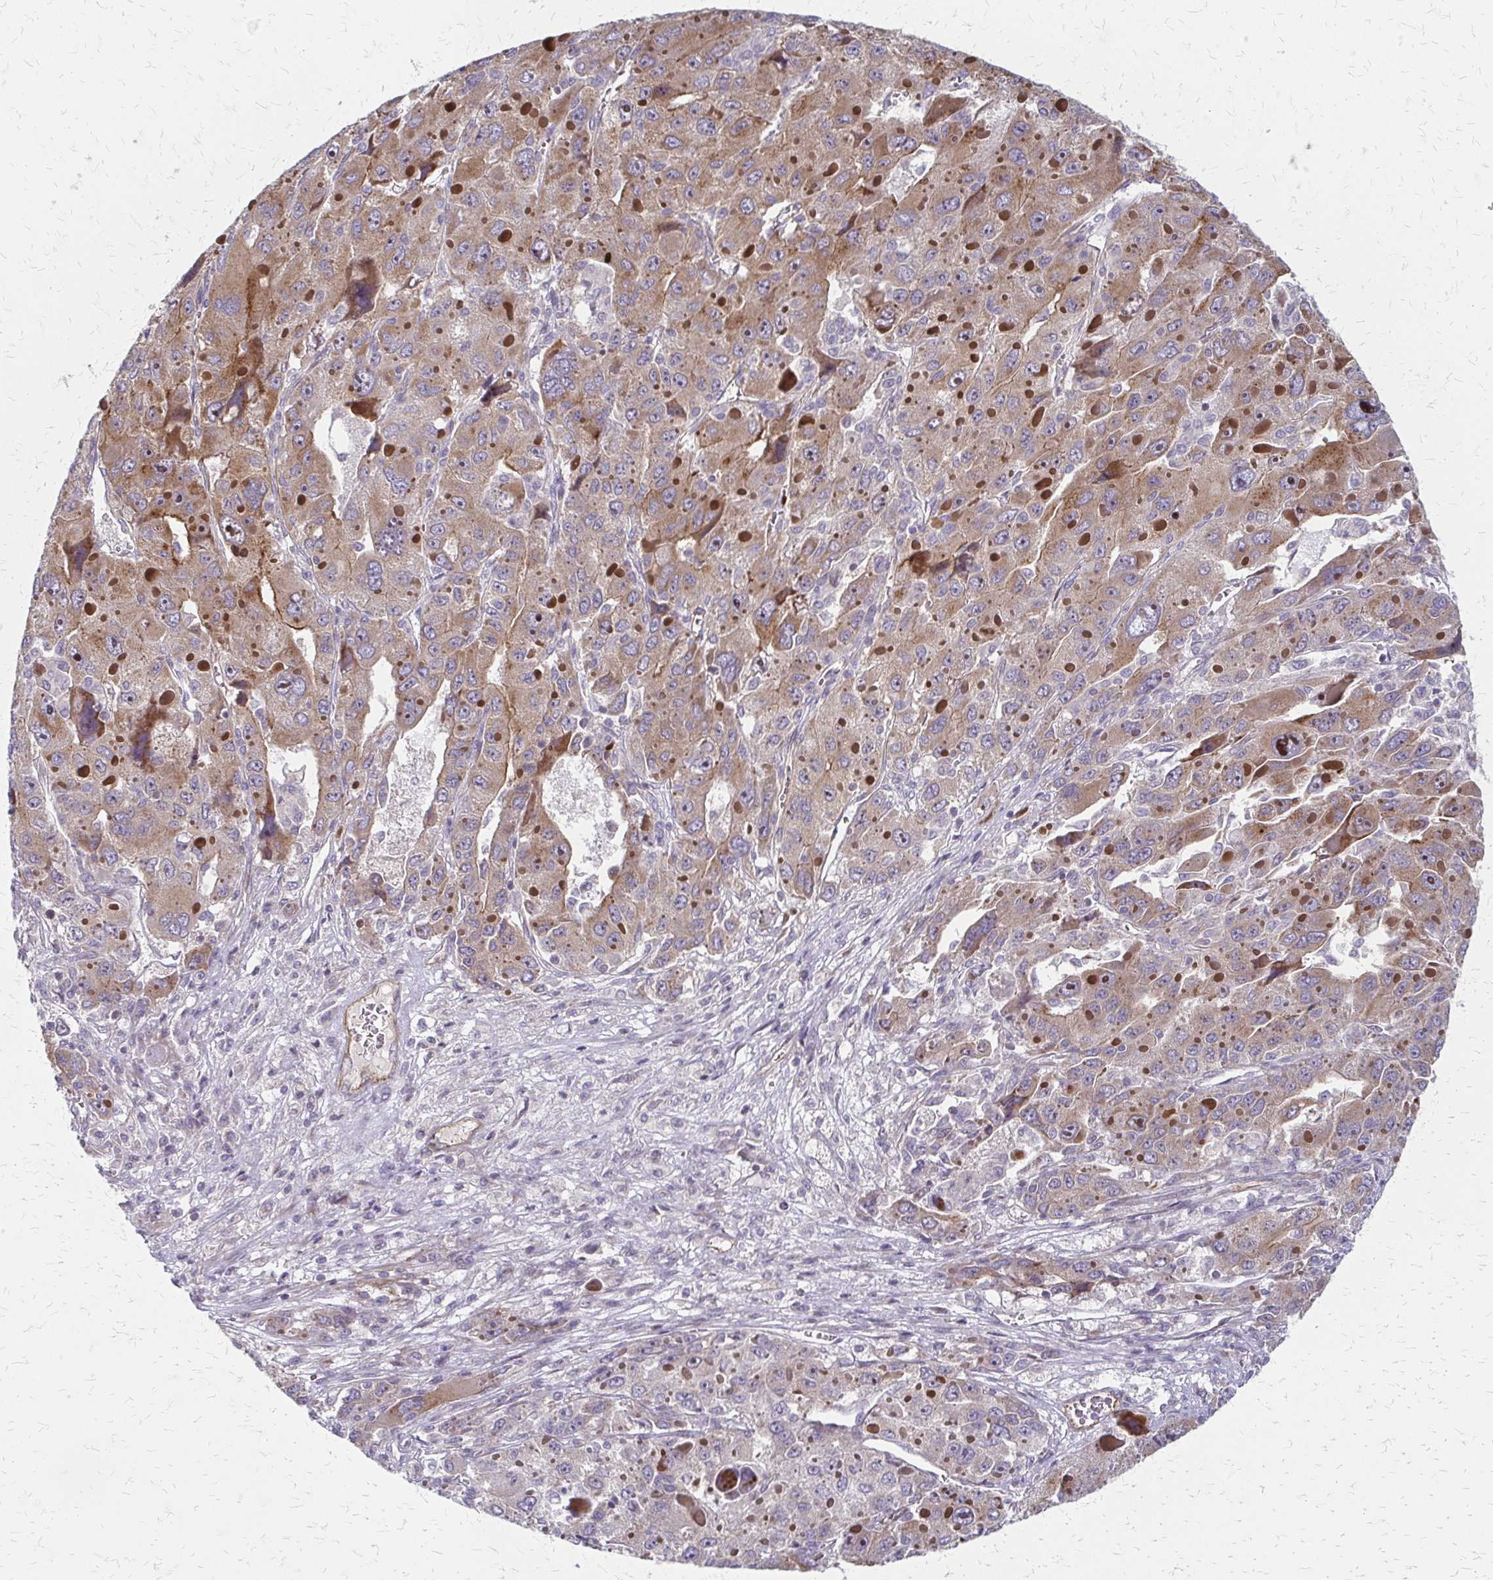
{"staining": {"intensity": "moderate", "quantity": ">75%", "location": "cytoplasmic/membranous"}, "tissue": "liver cancer", "cell_type": "Tumor cells", "image_type": "cancer", "snomed": [{"axis": "morphology", "description": "Carcinoma, Hepatocellular, NOS"}, {"axis": "topography", "description": "Liver"}], "caption": "This is a photomicrograph of immunohistochemistry staining of liver hepatocellular carcinoma, which shows moderate expression in the cytoplasmic/membranous of tumor cells.", "gene": "ZNF383", "patient": {"sex": "female", "age": 41}}